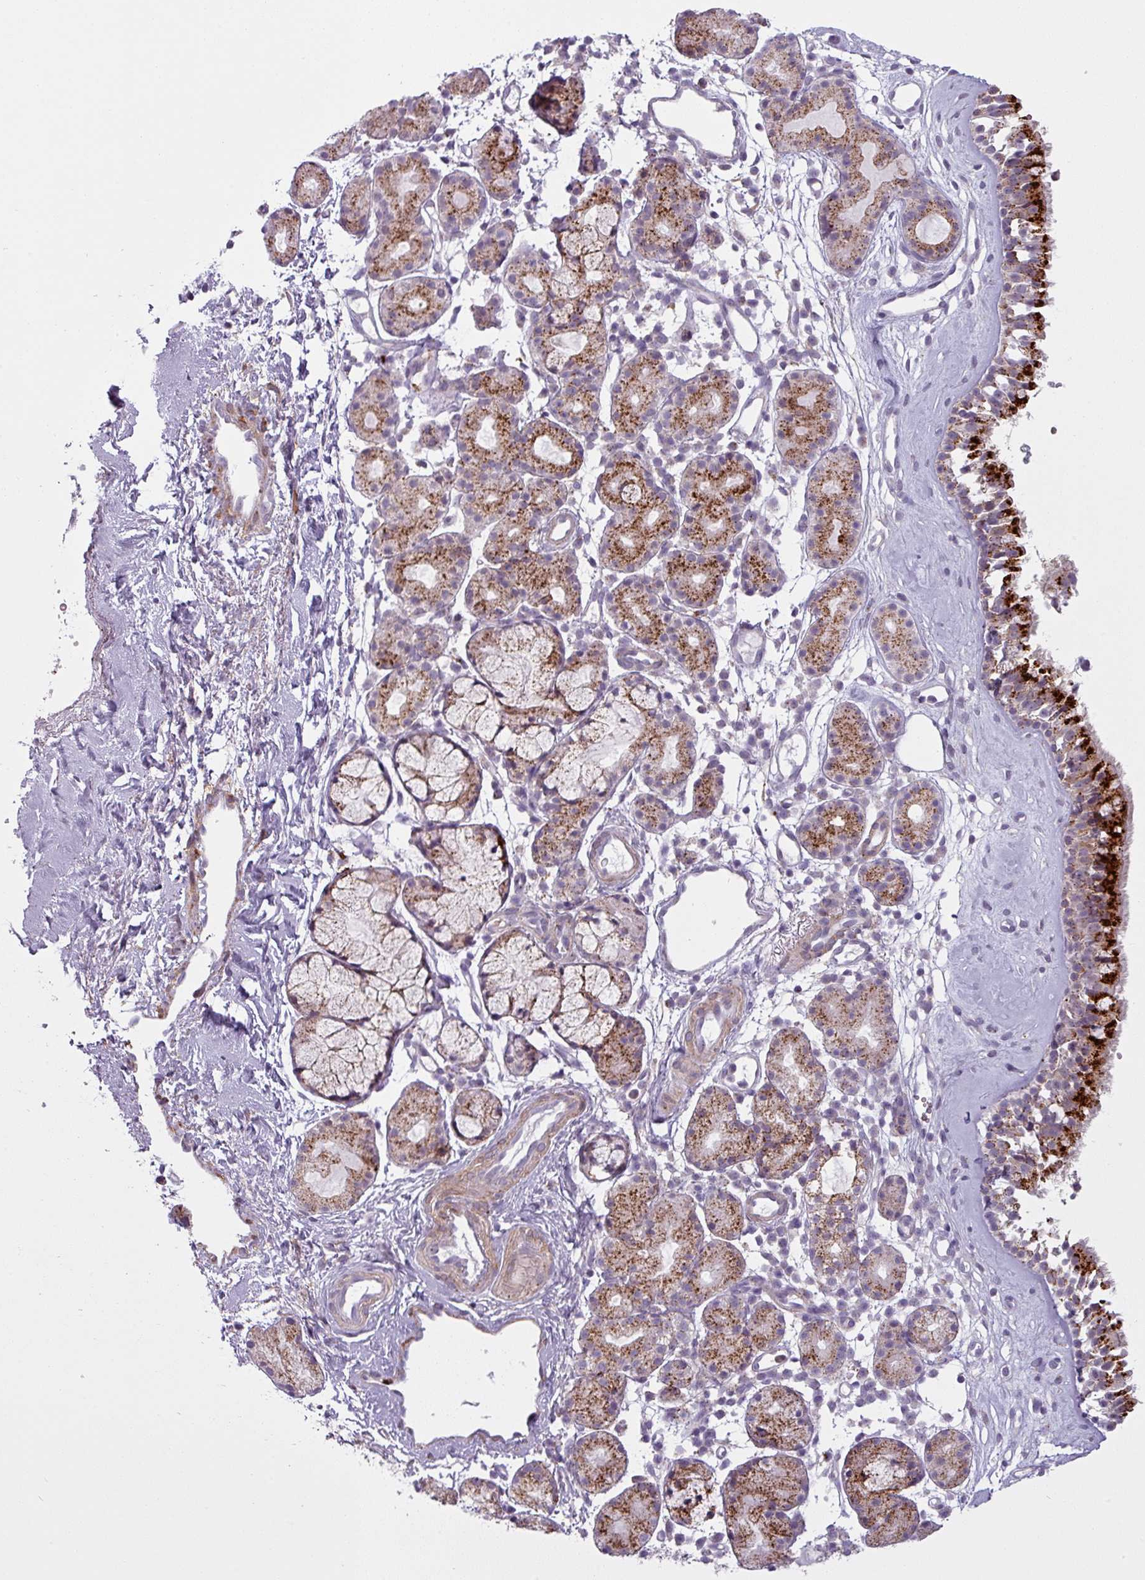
{"staining": {"intensity": "strong", "quantity": ">75%", "location": "cytoplasmic/membranous"}, "tissue": "nasopharynx", "cell_type": "Respiratory epithelial cells", "image_type": "normal", "snomed": [{"axis": "morphology", "description": "Normal tissue, NOS"}, {"axis": "topography", "description": "Nasopharynx"}], "caption": "Respiratory epithelial cells exhibit high levels of strong cytoplasmic/membranous staining in approximately >75% of cells in benign nasopharynx. The staining is performed using DAB (3,3'-diaminobenzidine) brown chromogen to label protein expression. The nuclei are counter-stained blue using hematoxylin.", "gene": "MAP7D2", "patient": {"sex": "male", "age": 82}}